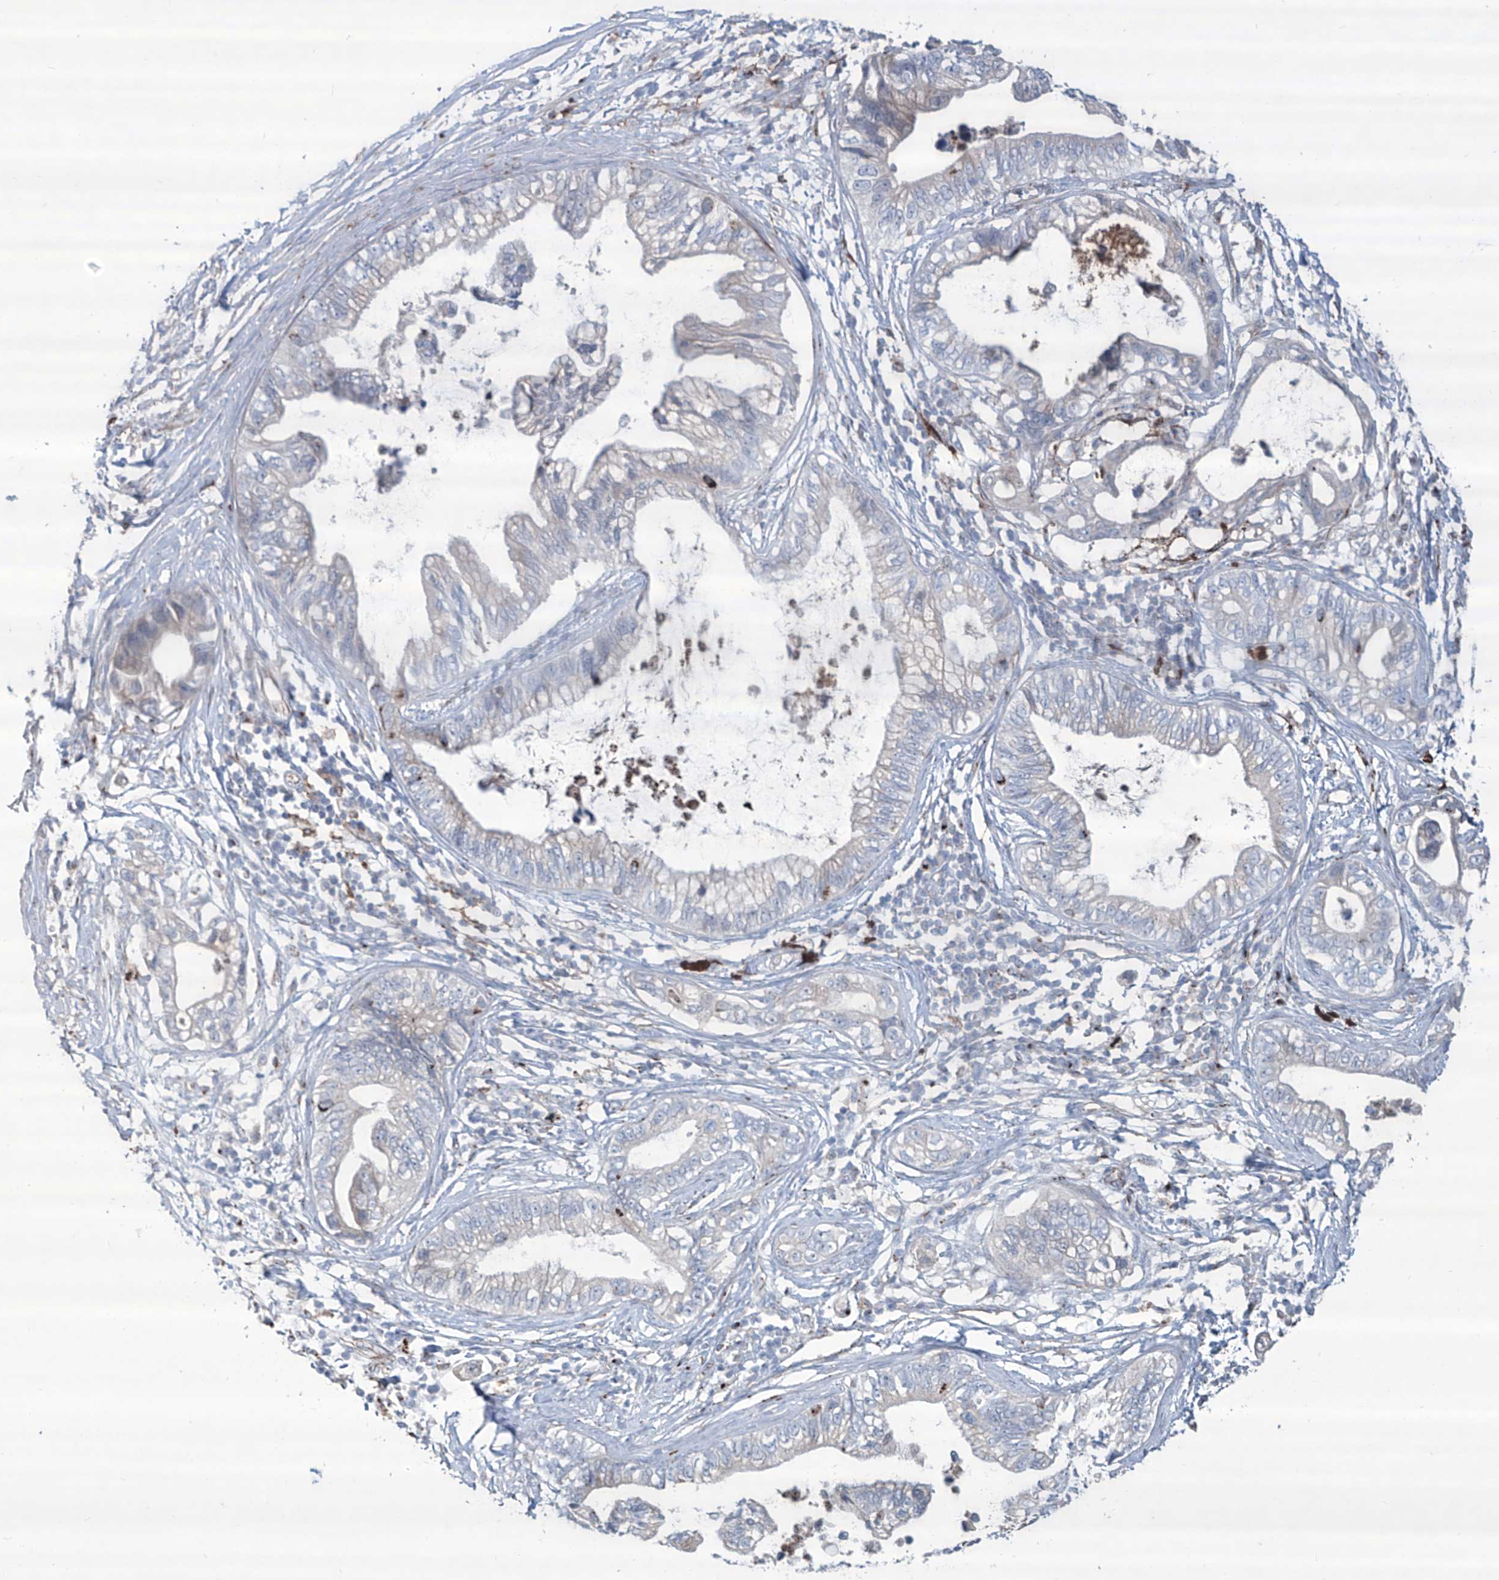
{"staining": {"intensity": "negative", "quantity": "none", "location": "none"}, "tissue": "pancreatic cancer", "cell_type": "Tumor cells", "image_type": "cancer", "snomed": [{"axis": "morphology", "description": "Adenocarcinoma, NOS"}, {"axis": "topography", "description": "Pancreas"}], "caption": "There is no significant expression in tumor cells of pancreatic cancer. Brightfield microscopy of immunohistochemistry stained with DAB (brown) and hematoxylin (blue), captured at high magnification.", "gene": "CDH5", "patient": {"sex": "male", "age": 56}}